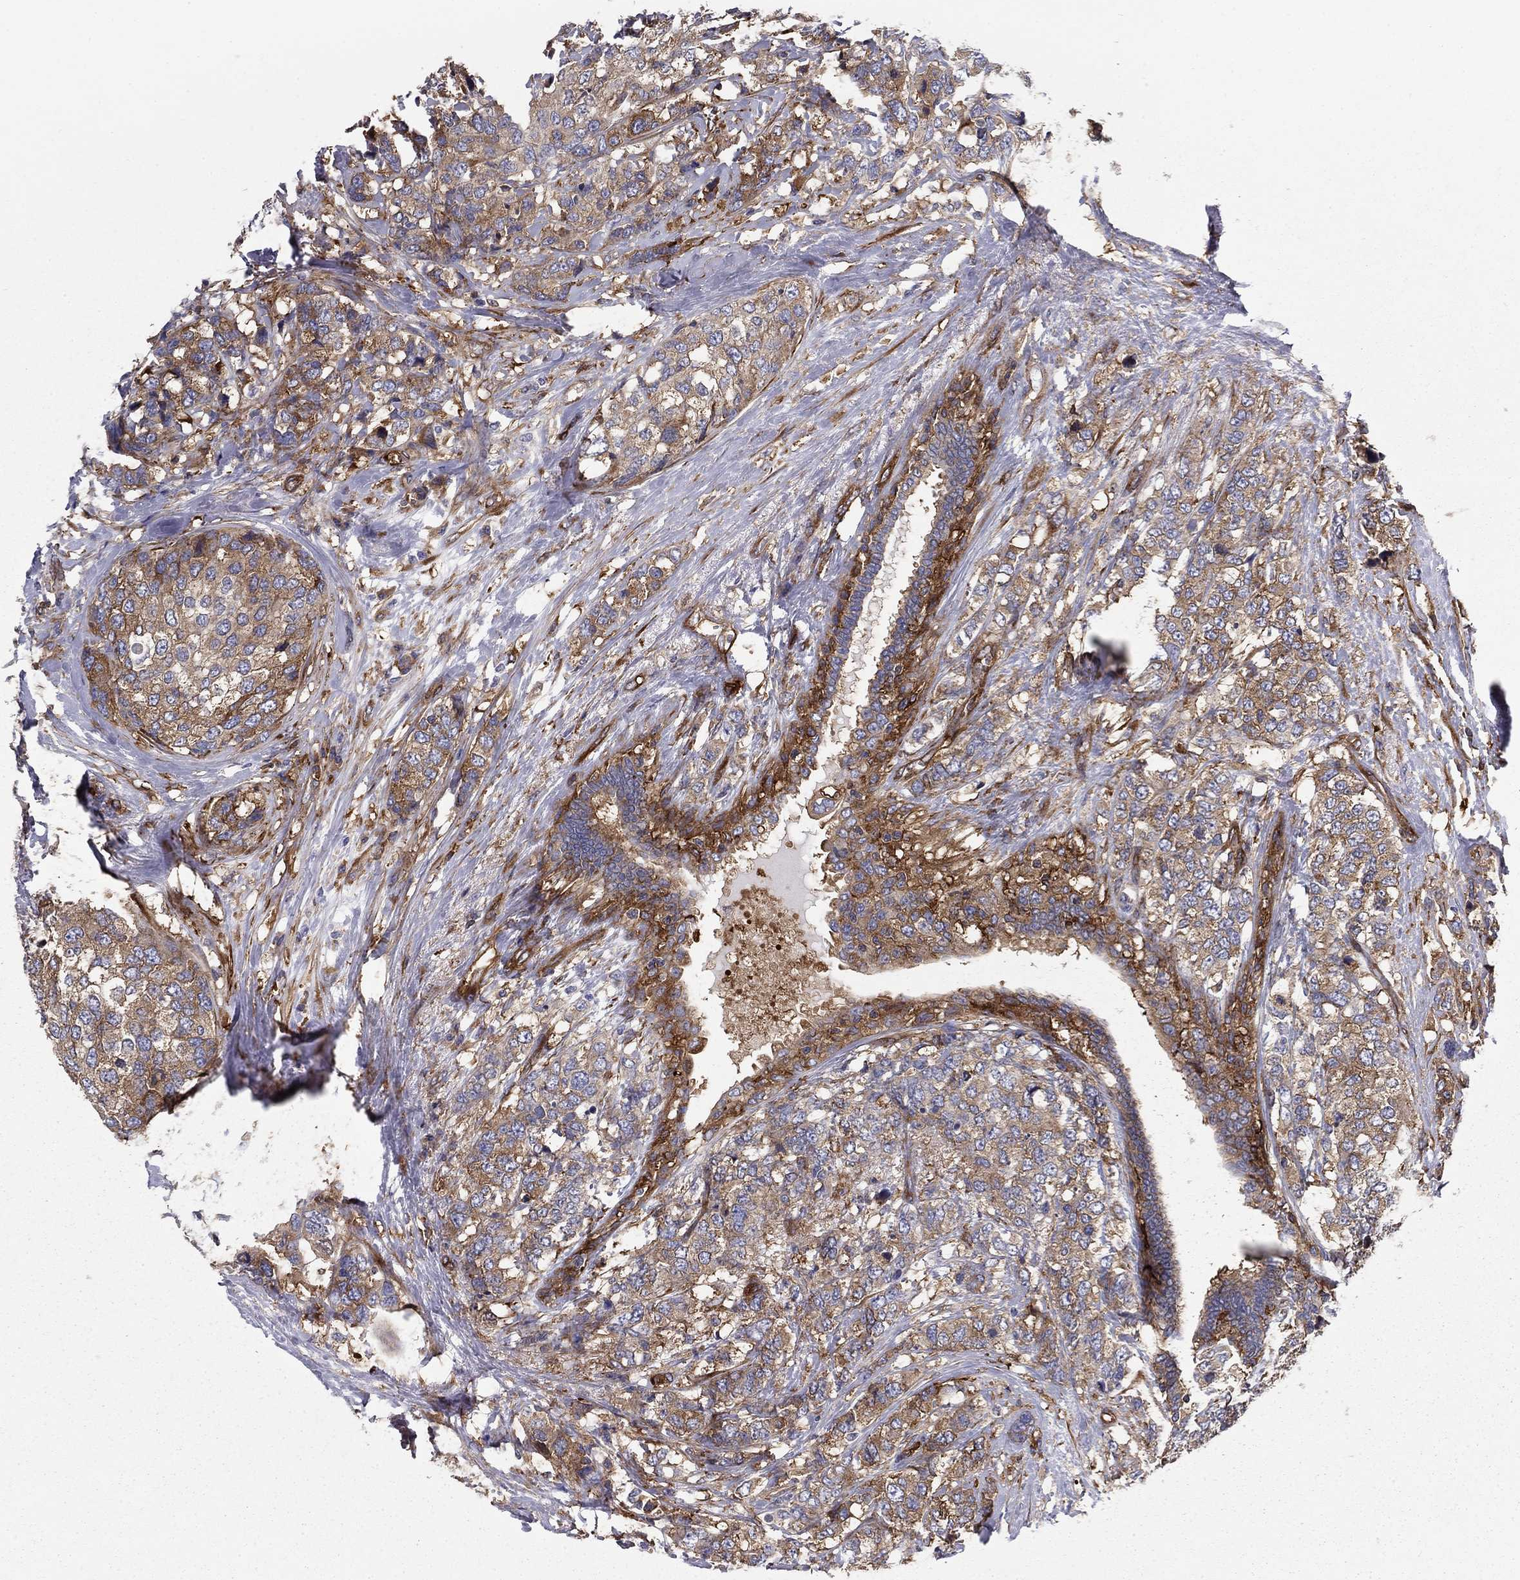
{"staining": {"intensity": "moderate", "quantity": "25%-75%", "location": "cytoplasmic/membranous"}, "tissue": "breast cancer", "cell_type": "Tumor cells", "image_type": "cancer", "snomed": [{"axis": "morphology", "description": "Lobular carcinoma"}, {"axis": "topography", "description": "Breast"}], "caption": "Human lobular carcinoma (breast) stained for a protein (brown) exhibits moderate cytoplasmic/membranous positive positivity in about 25%-75% of tumor cells.", "gene": "EHBP1L1", "patient": {"sex": "female", "age": 59}}